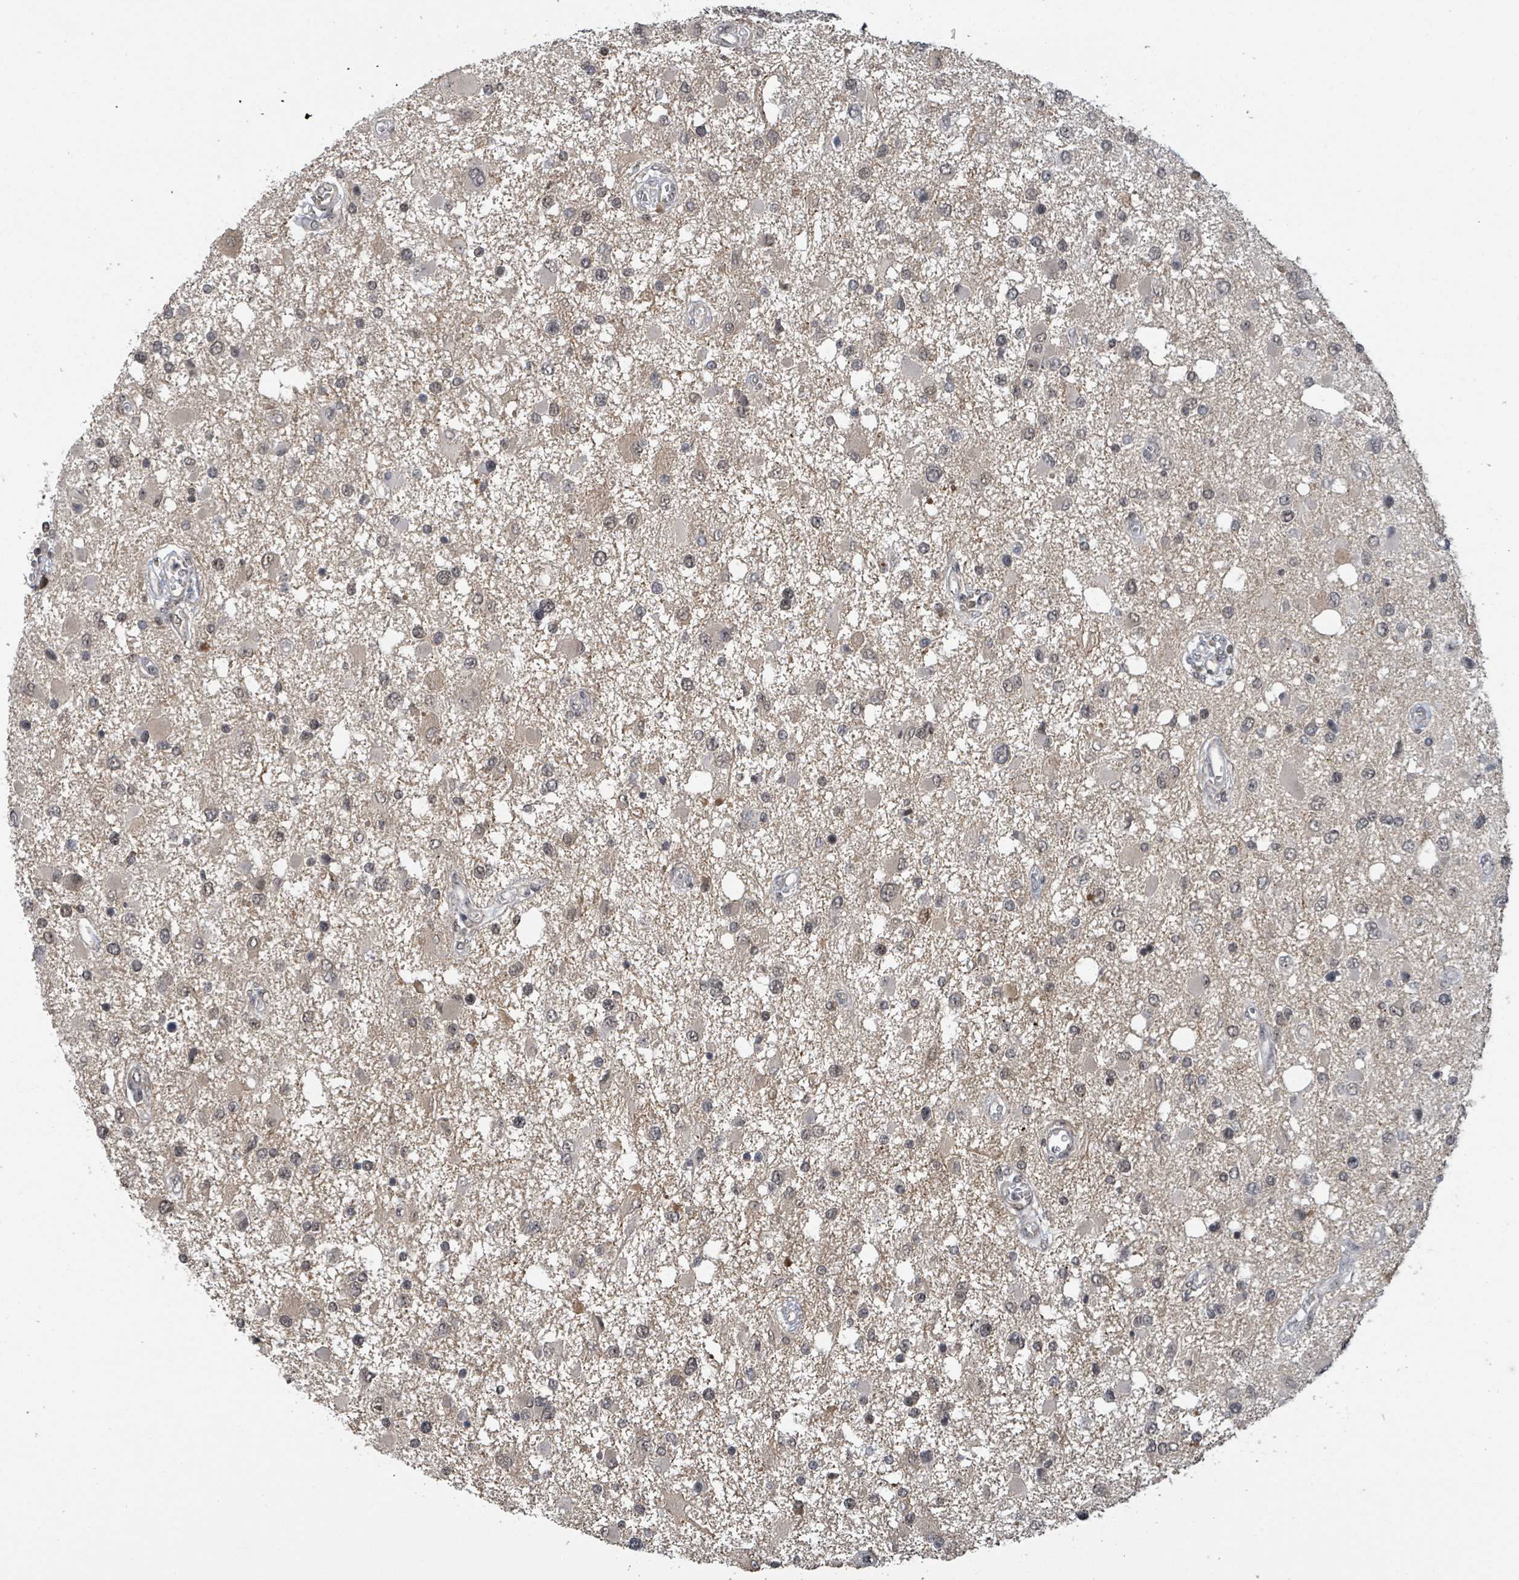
{"staining": {"intensity": "weak", "quantity": "25%-75%", "location": "nuclear"}, "tissue": "glioma", "cell_type": "Tumor cells", "image_type": "cancer", "snomed": [{"axis": "morphology", "description": "Glioma, malignant, High grade"}, {"axis": "topography", "description": "Brain"}], "caption": "A histopathology image of glioma stained for a protein displays weak nuclear brown staining in tumor cells.", "gene": "ZBTB14", "patient": {"sex": "male", "age": 53}}